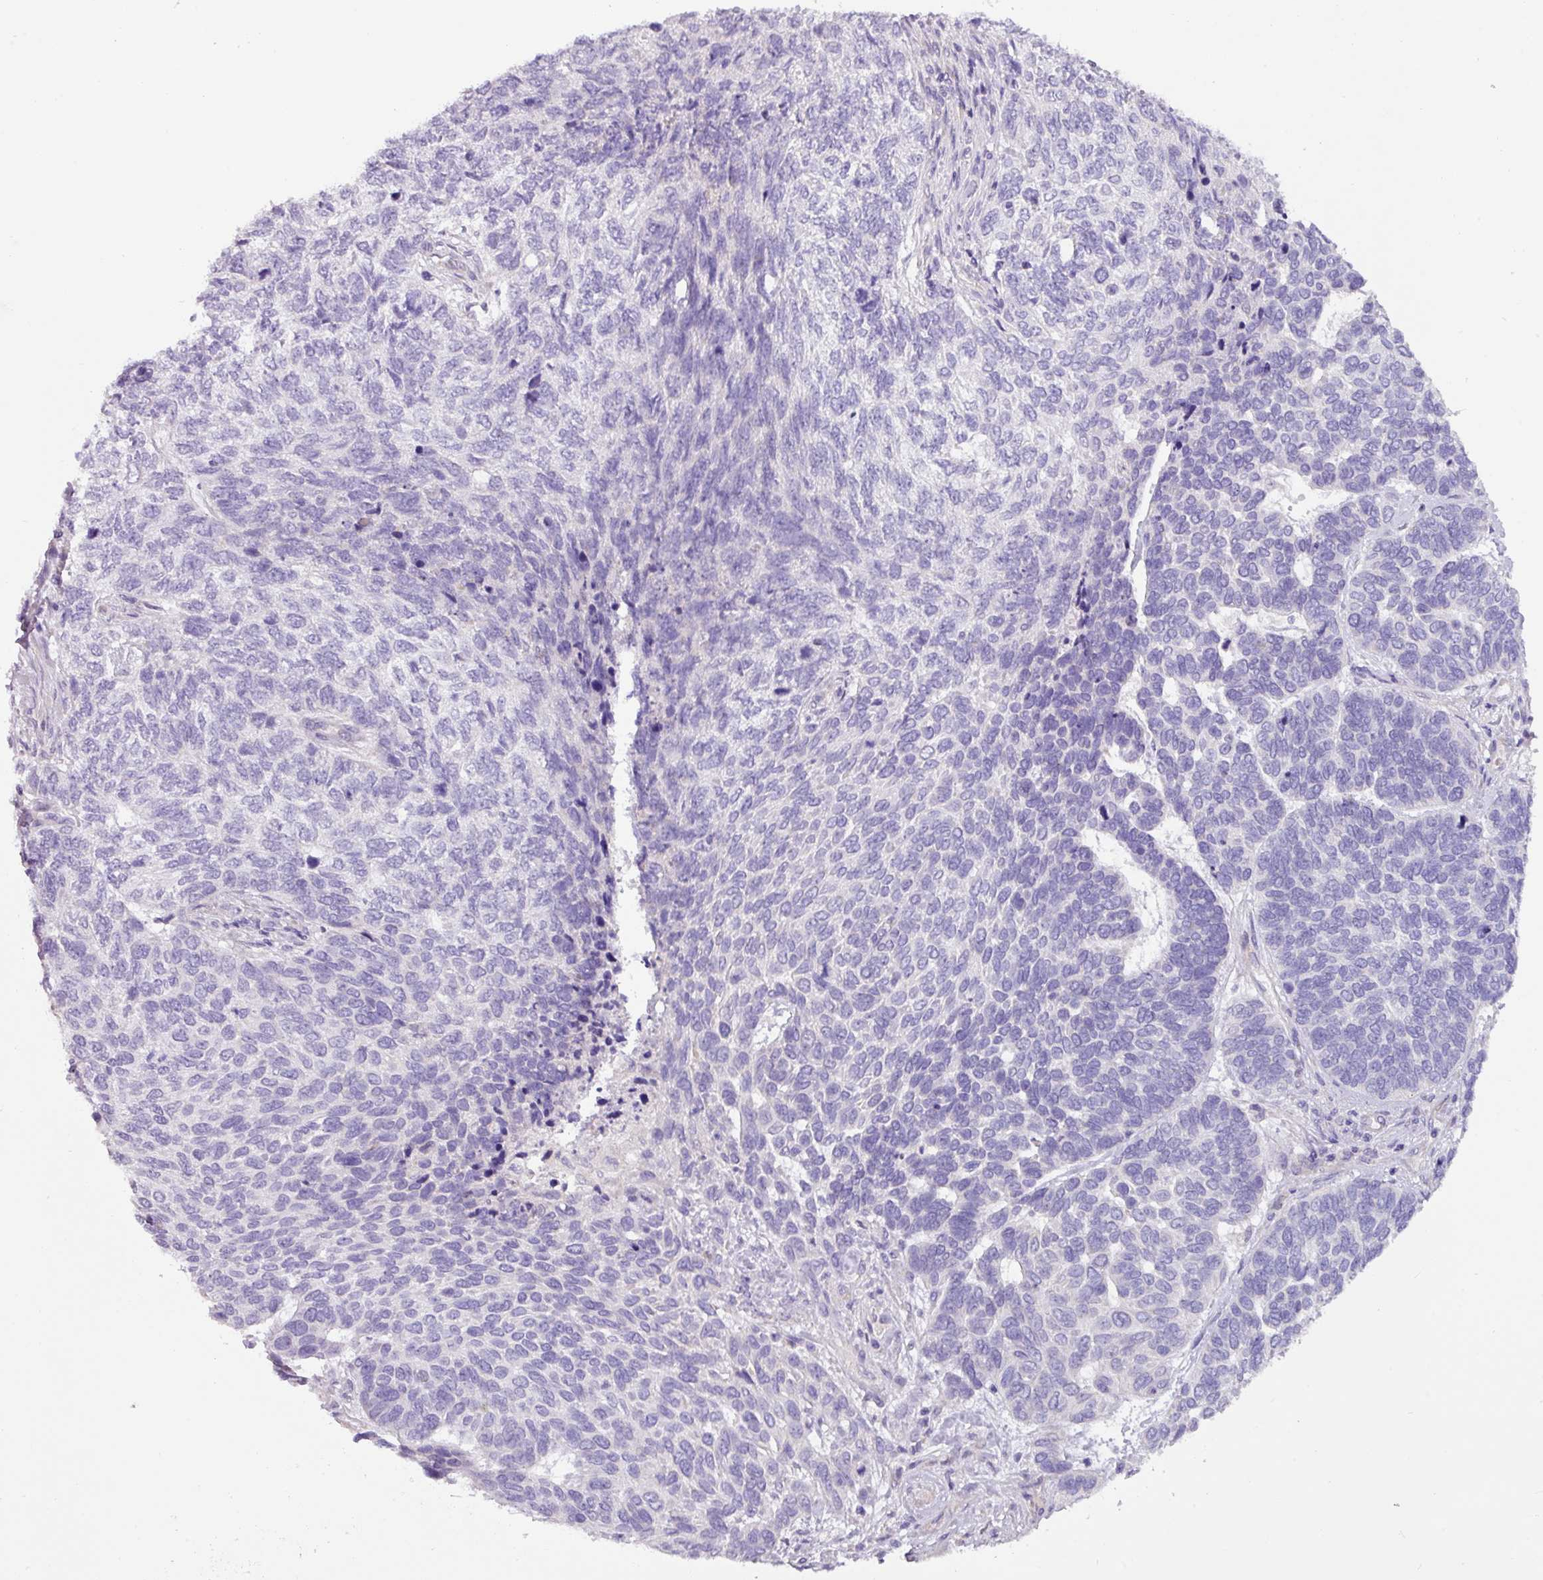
{"staining": {"intensity": "negative", "quantity": "none", "location": "none"}, "tissue": "skin cancer", "cell_type": "Tumor cells", "image_type": "cancer", "snomed": [{"axis": "morphology", "description": "Basal cell carcinoma"}, {"axis": "topography", "description": "Skin"}], "caption": "Human basal cell carcinoma (skin) stained for a protein using immunohistochemistry (IHC) exhibits no expression in tumor cells.", "gene": "RGS16", "patient": {"sex": "female", "age": 65}}